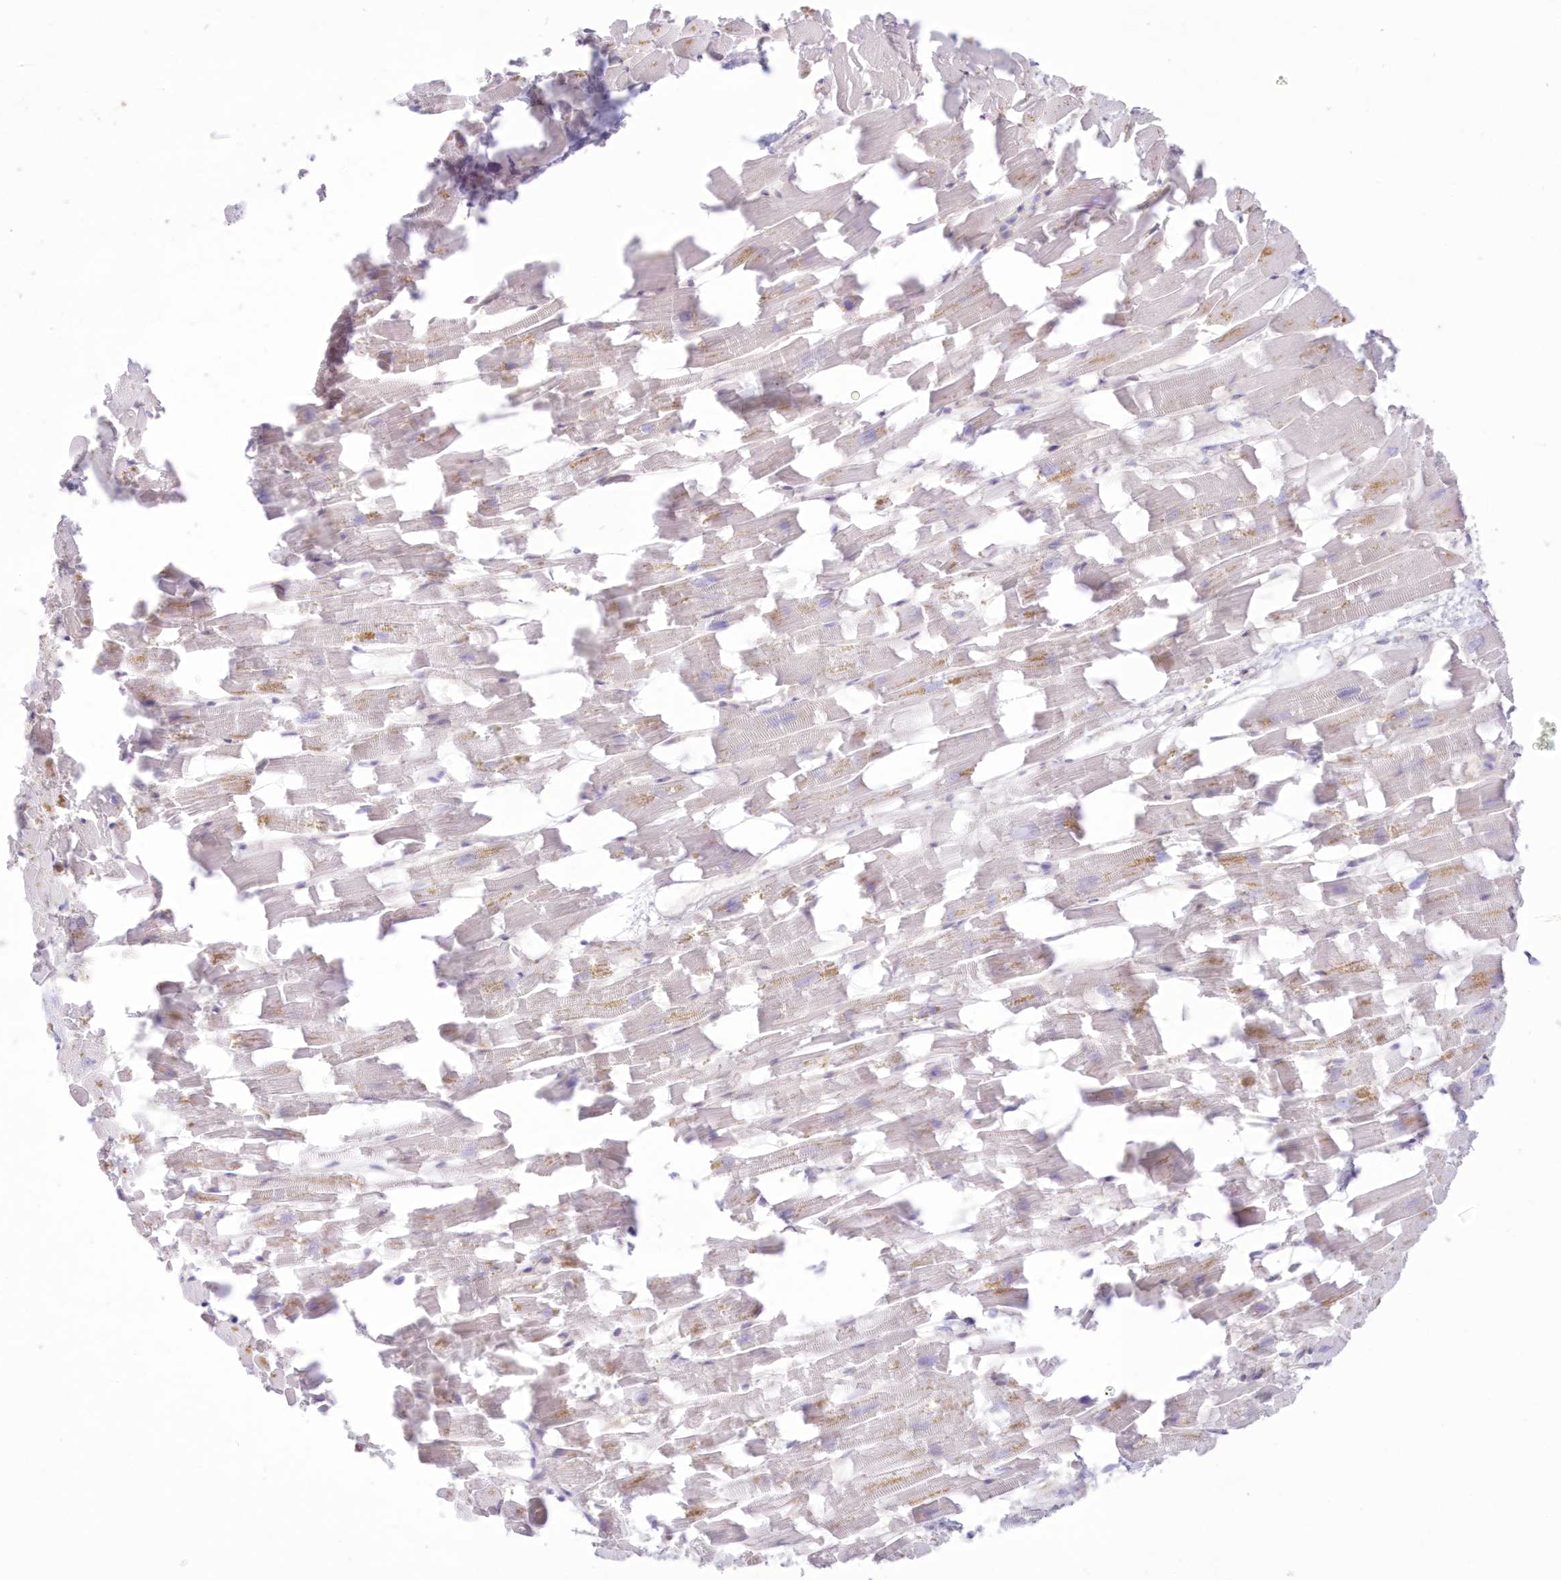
{"staining": {"intensity": "negative", "quantity": "none", "location": "none"}, "tissue": "heart muscle", "cell_type": "Cardiomyocytes", "image_type": "normal", "snomed": [{"axis": "morphology", "description": "Normal tissue, NOS"}, {"axis": "topography", "description": "Heart"}], "caption": "Human heart muscle stained for a protein using immunohistochemistry shows no positivity in cardiomyocytes.", "gene": "RNPEP", "patient": {"sex": "female", "age": 64}}